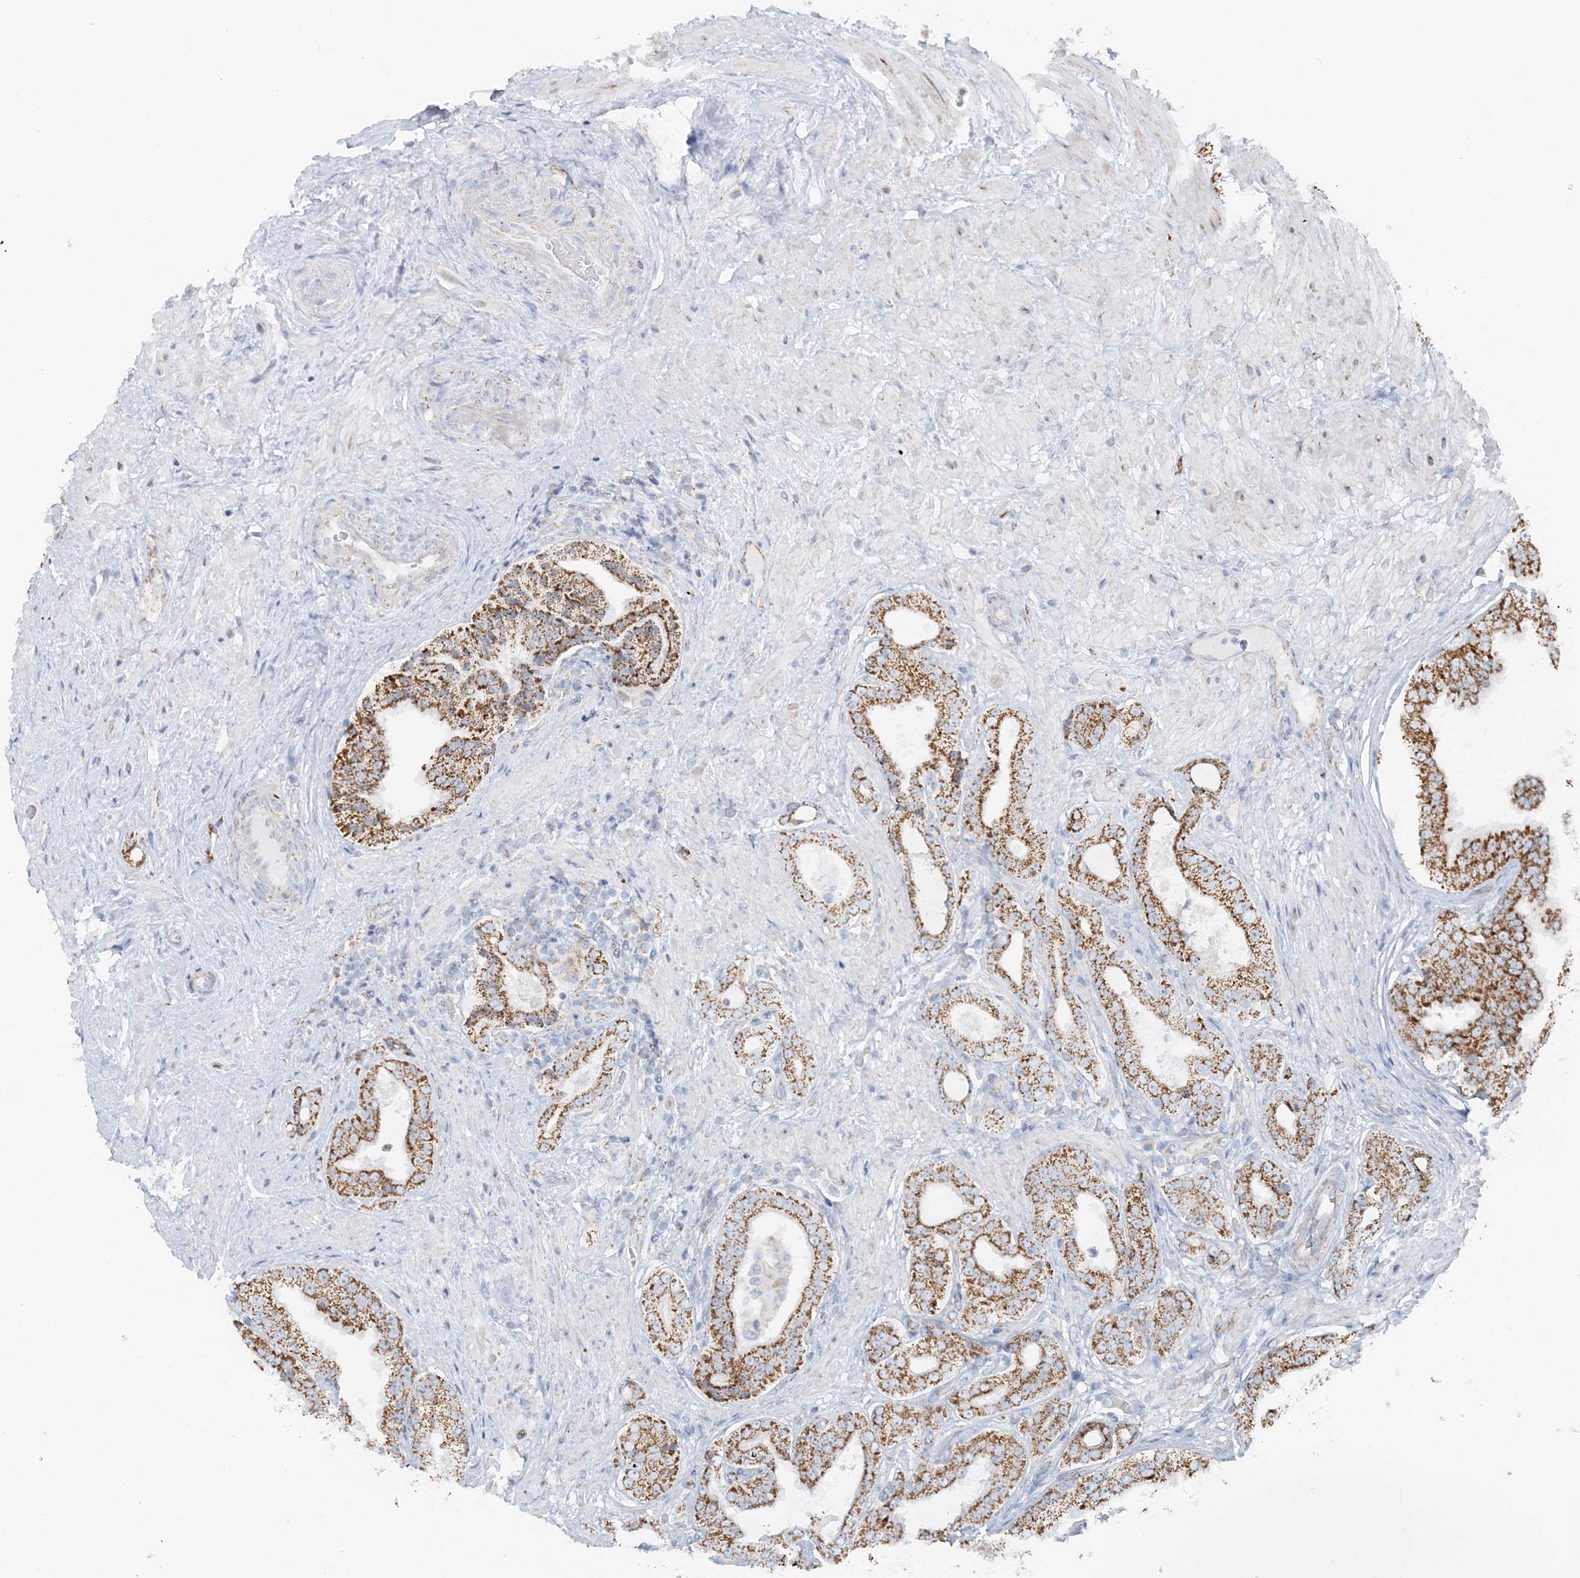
{"staining": {"intensity": "moderate", "quantity": ">75%", "location": "cytoplasmic/membranous"}, "tissue": "prostate cancer", "cell_type": "Tumor cells", "image_type": "cancer", "snomed": [{"axis": "morphology", "description": "Adenocarcinoma, Low grade"}, {"axis": "topography", "description": "Prostate"}], "caption": "Immunohistochemical staining of adenocarcinoma (low-grade) (prostate) exhibits medium levels of moderate cytoplasmic/membranous expression in about >75% of tumor cells.", "gene": "PCCB", "patient": {"sex": "male", "age": 63}}